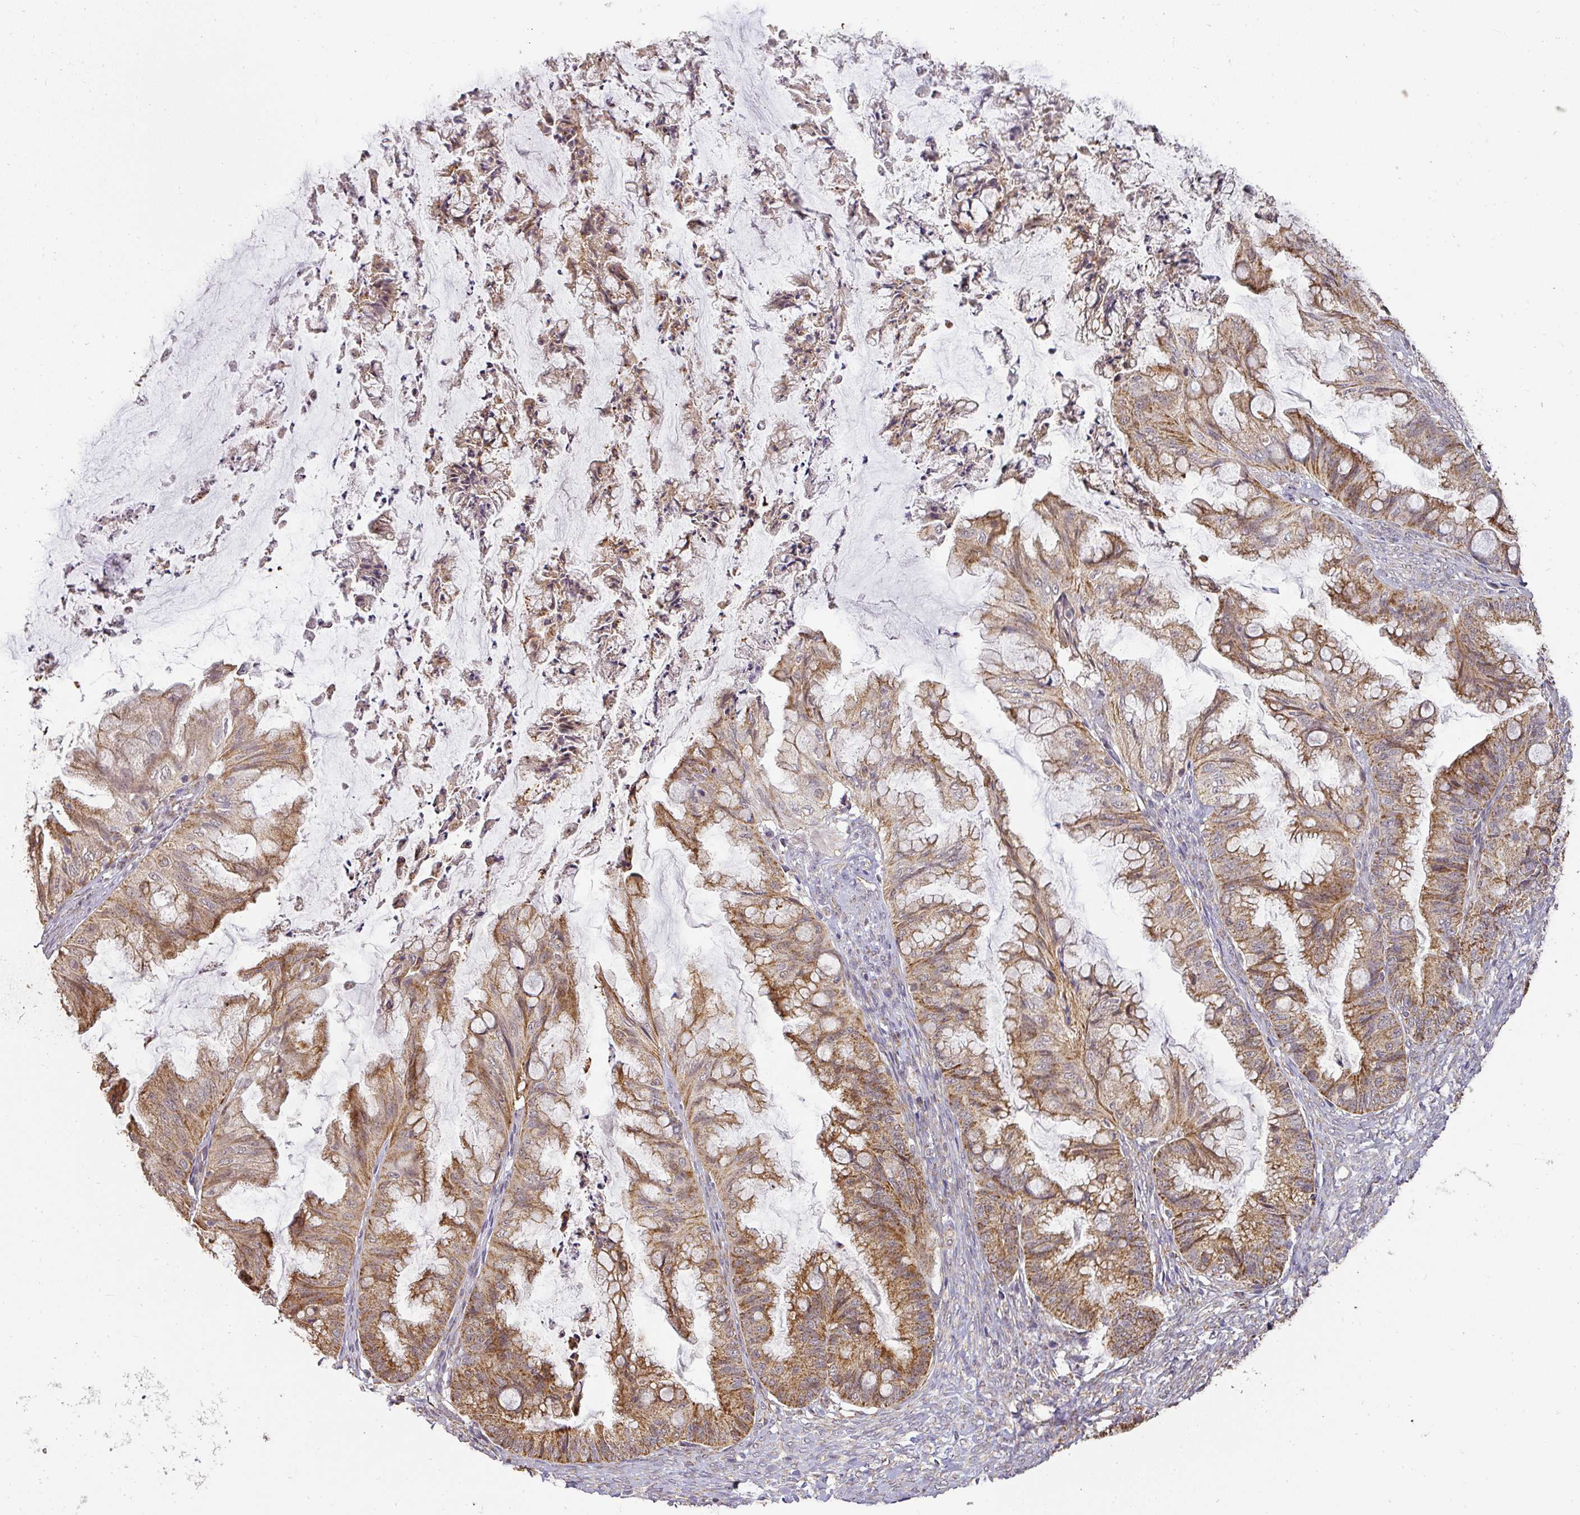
{"staining": {"intensity": "moderate", "quantity": ">75%", "location": "cytoplasmic/membranous"}, "tissue": "ovarian cancer", "cell_type": "Tumor cells", "image_type": "cancer", "snomed": [{"axis": "morphology", "description": "Cystadenocarcinoma, mucinous, NOS"}, {"axis": "topography", "description": "Ovary"}], "caption": "Immunohistochemistry (IHC) (DAB) staining of ovarian mucinous cystadenocarcinoma displays moderate cytoplasmic/membranous protein staining in about >75% of tumor cells.", "gene": "MYOM2", "patient": {"sex": "female", "age": 35}}